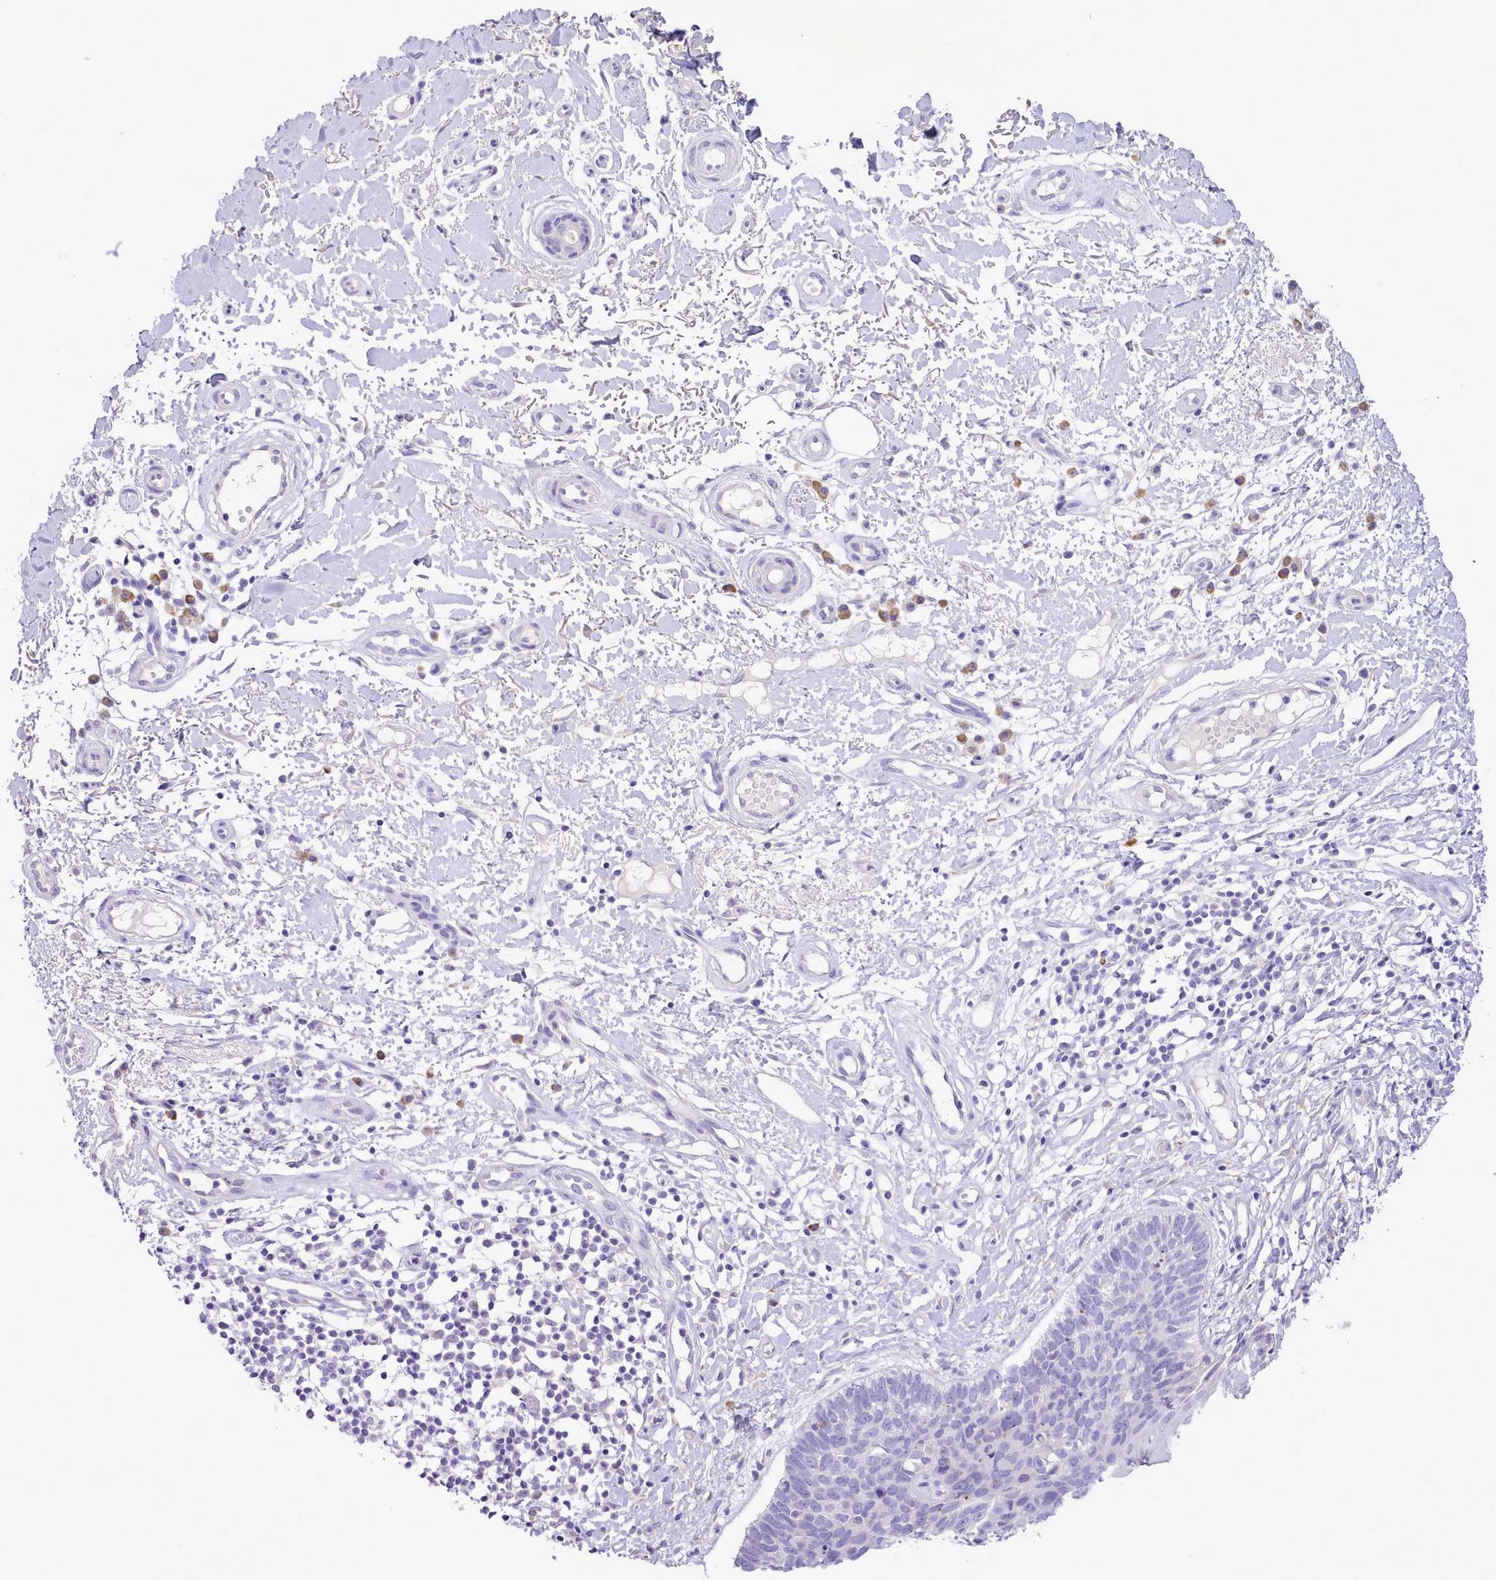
{"staining": {"intensity": "negative", "quantity": "none", "location": "none"}, "tissue": "skin cancer", "cell_type": "Tumor cells", "image_type": "cancer", "snomed": [{"axis": "morphology", "description": "Basal cell carcinoma"}, {"axis": "topography", "description": "Skin"}], "caption": "The immunohistochemistry (IHC) histopathology image has no significant staining in tumor cells of skin cancer tissue.", "gene": "CCL1", "patient": {"sex": "male", "age": 78}}